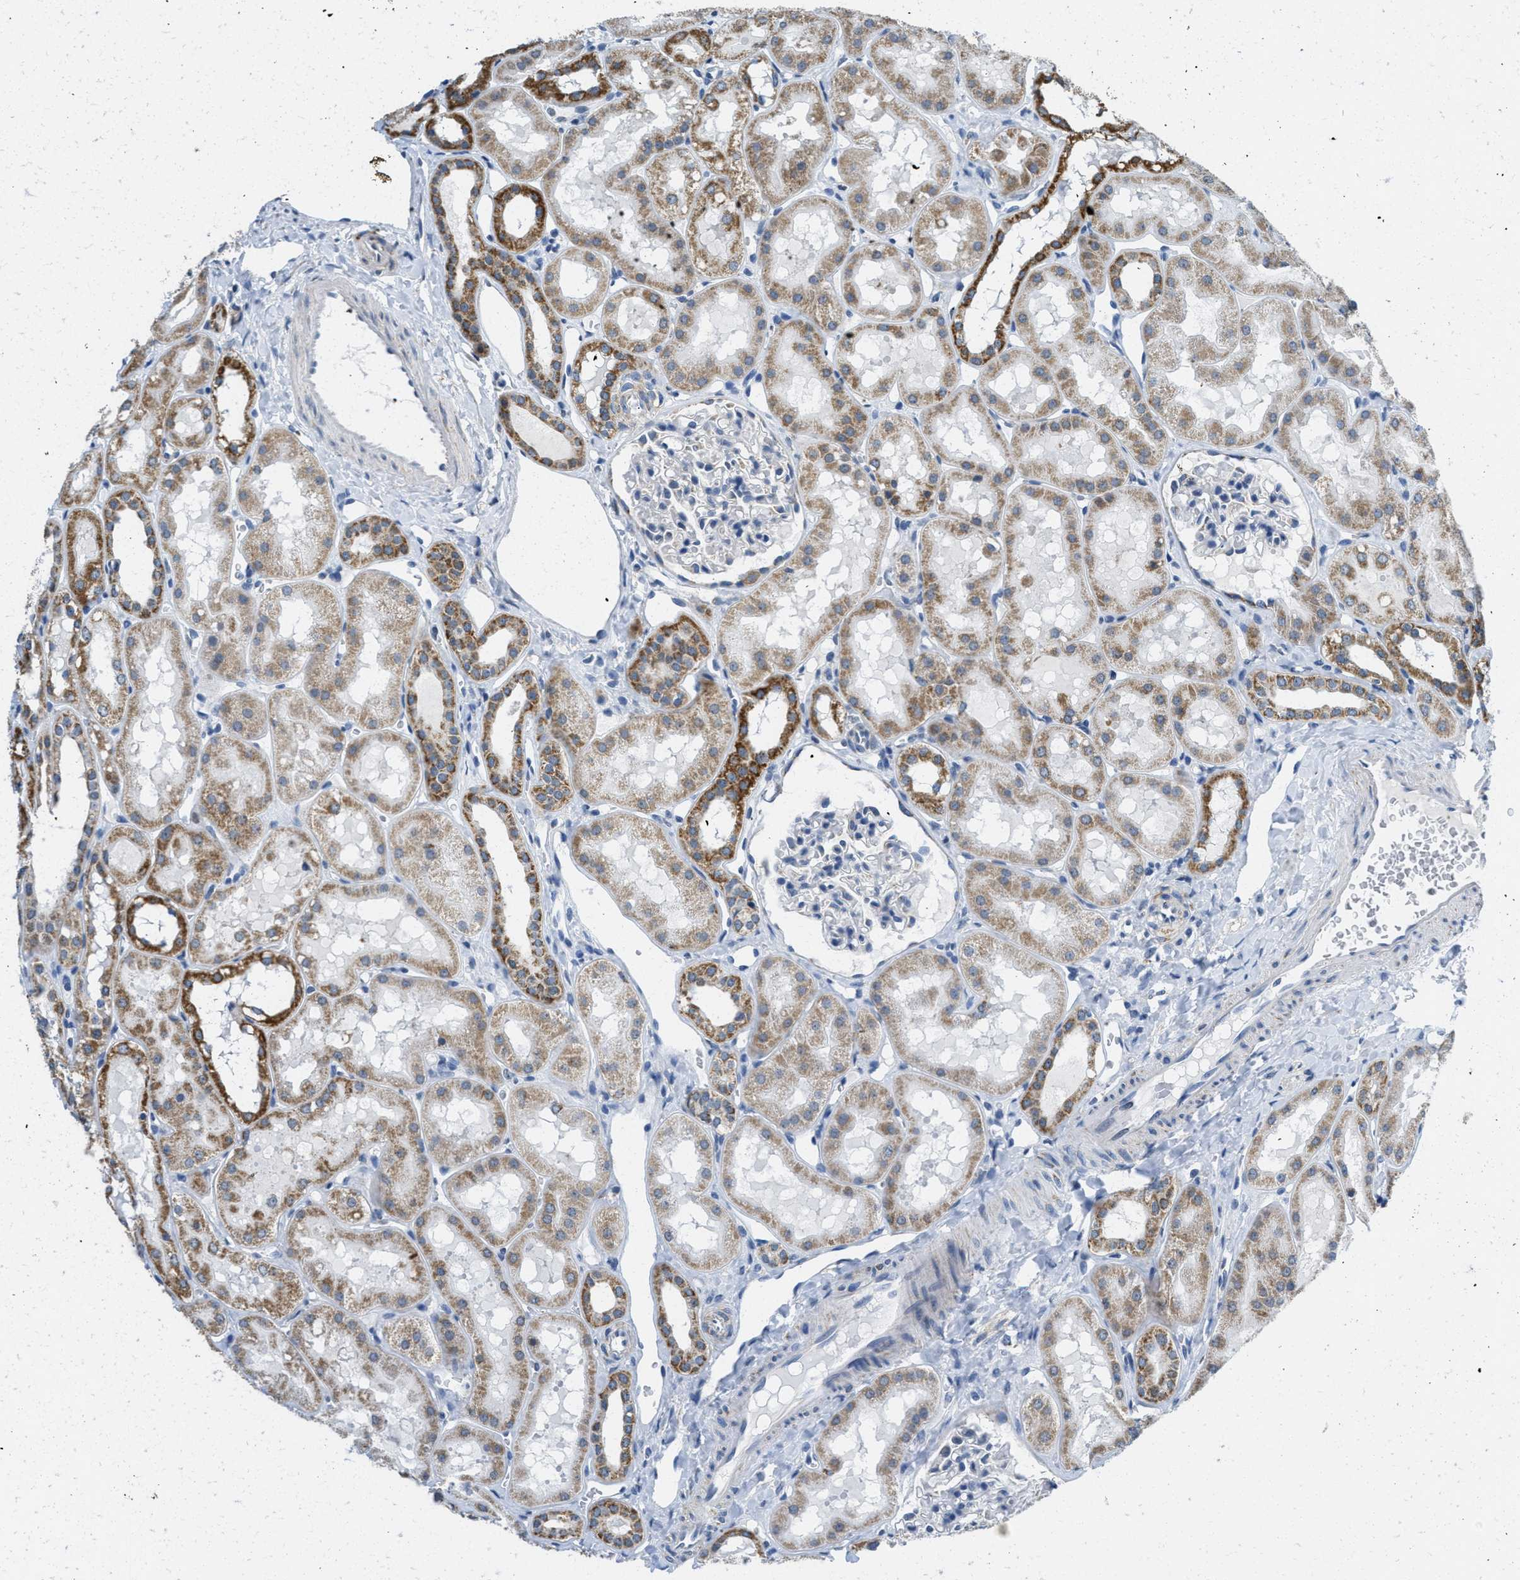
{"staining": {"intensity": "negative", "quantity": "none", "location": "none"}, "tissue": "kidney", "cell_type": "Cells in glomeruli", "image_type": "normal", "snomed": [{"axis": "morphology", "description": "Normal tissue, NOS"}, {"axis": "topography", "description": "Kidney"}, {"axis": "topography", "description": "Urinary bladder"}], "caption": "DAB (3,3'-diaminobenzidine) immunohistochemical staining of benign human kidney displays no significant positivity in cells in glomeruli.", "gene": "TOMM70", "patient": {"sex": "male", "age": 16}}